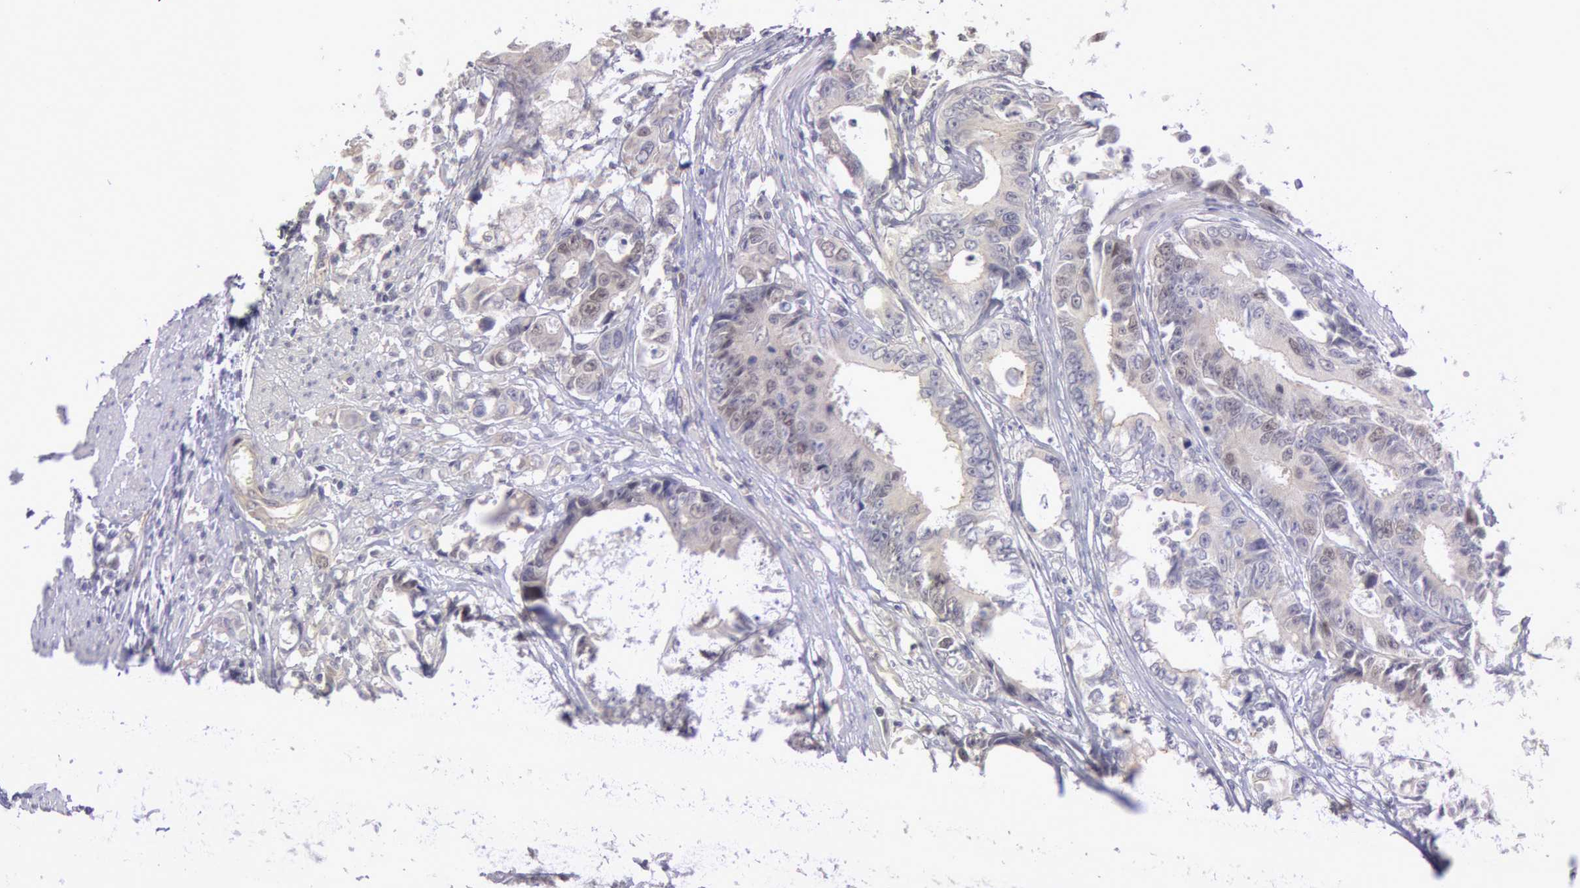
{"staining": {"intensity": "negative", "quantity": "none", "location": "none"}, "tissue": "colorectal cancer", "cell_type": "Tumor cells", "image_type": "cancer", "snomed": [{"axis": "morphology", "description": "Adenocarcinoma, NOS"}, {"axis": "topography", "description": "Rectum"}], "caption": "Tumor cells are negative for protein expression in human colorectal cancer.", "gene": "AMOTL1", "patient": {"sex": "female", "age": 98}}